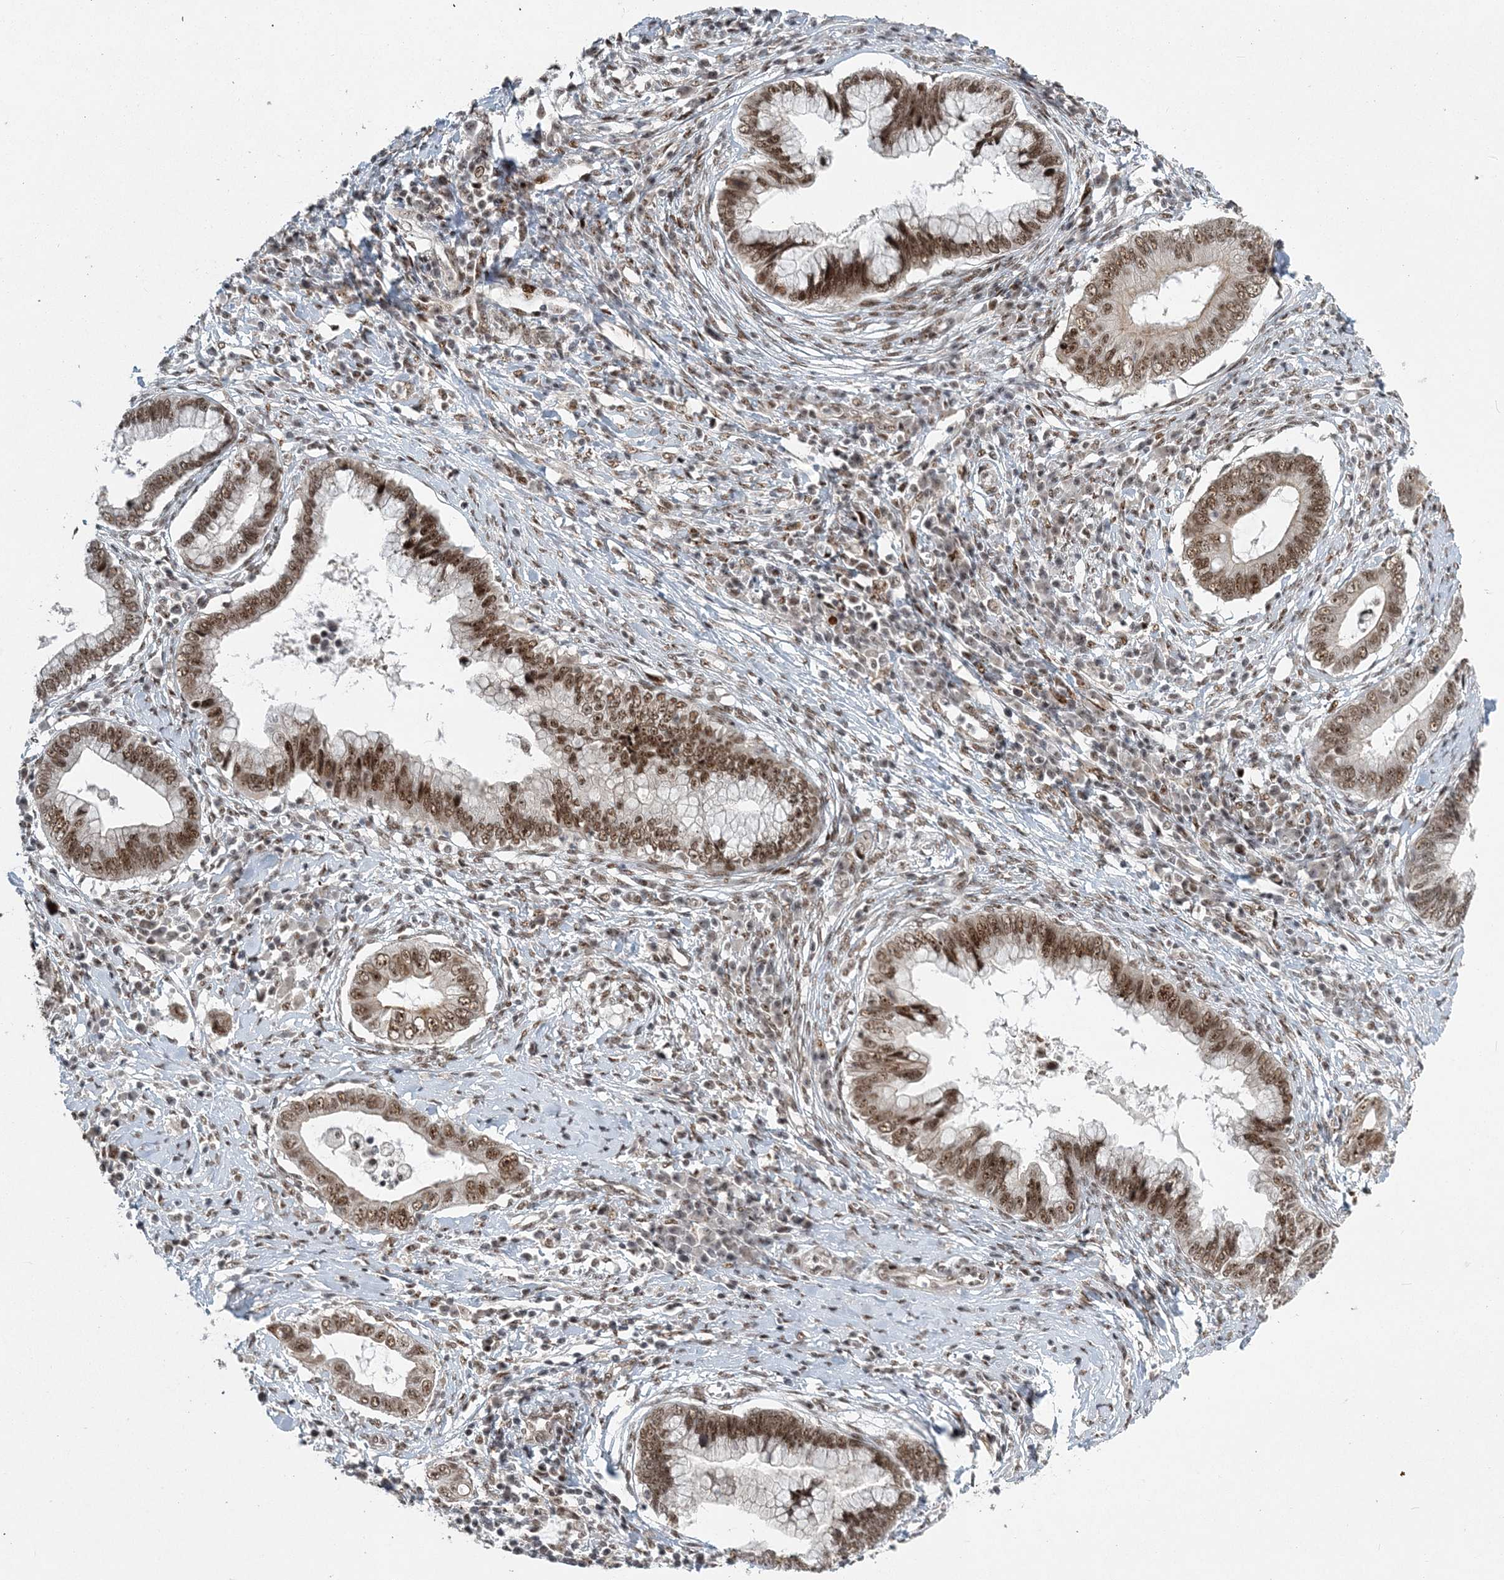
{"staining": {"intensity": "strong", "quantity": ">75%", "location": "nuclear"}, "tissue": "cervical cancer", "cell_type": "Tumor cells", "image_type": "cancer", "snomed": [{"axis": "morphology", "description": "Adenocarcinoma, NOS"}, {"axis": "topography", "description": "Cervix"}], "caption": "Immunohistochemistry (IHC) histopathology image of neoplastic tissue: human cervical cancer stained using immunohistochemistry exhibits high levels of strong protein expression localized specifically in the nuclear of tumor cells, appearing as a nuclear brown color.", "gene": "CWC22", "patient": {"sex": "female", "age": 44}}